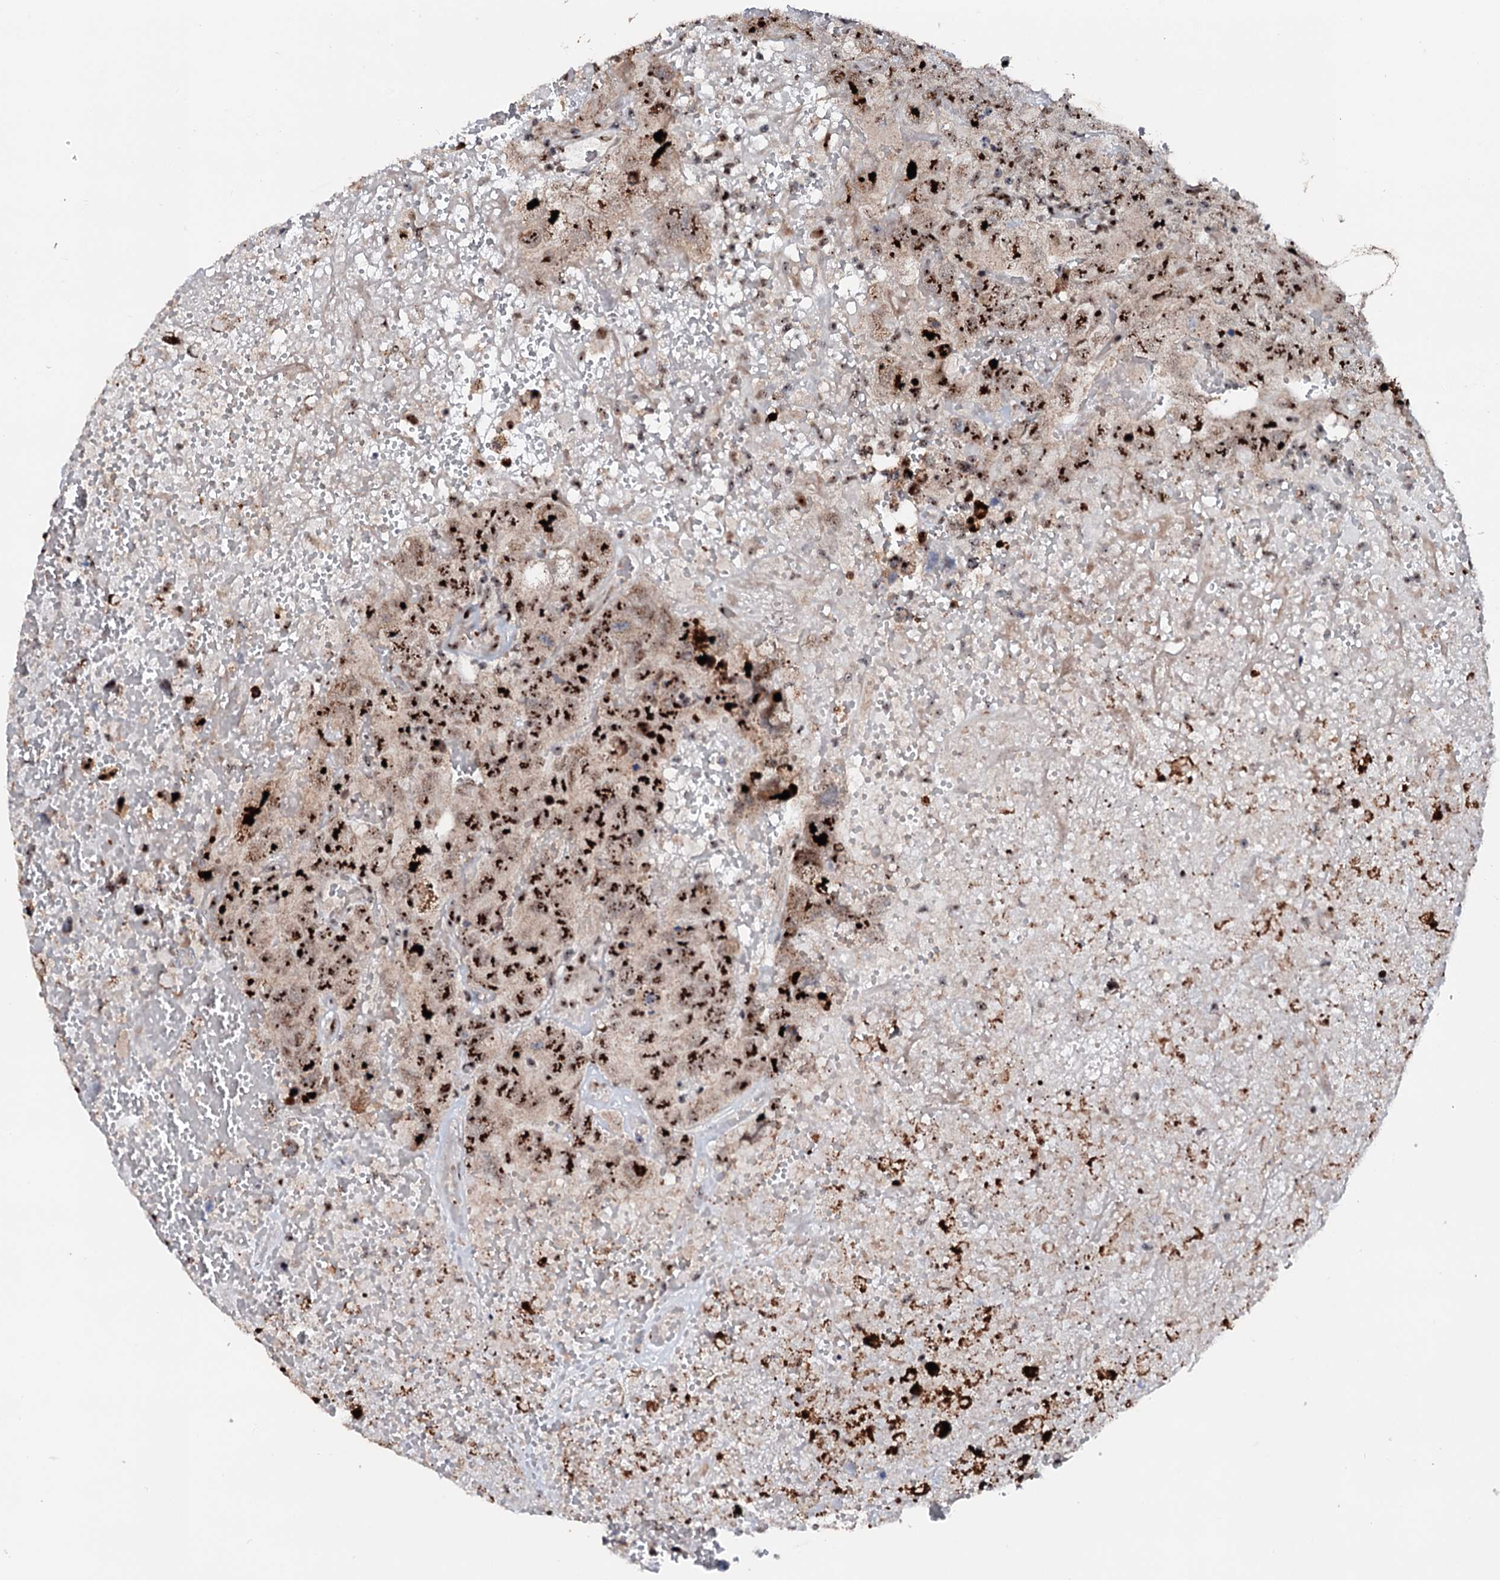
{"staining": {"intensity": "moderate", "quantity": ">75%", "location": "nuclear"}, "tissue": "testis cancer", "cell_type": "Tumor cells", "image_type": "cancer", "snomed": [{"axis": "morphology", "description": "Carcinoma, Embryonal, NOS"}, {"axis": "topography", "description": "Testis"}], "caption": "Immunohistochemical staining of embryonal carcinoma (testis) shows medium levels of moderate nuclear positivity in approximately >75% of tumor cells.", "gene": "NEUROG3", "patient": {"sex": "male", "age": 45}}